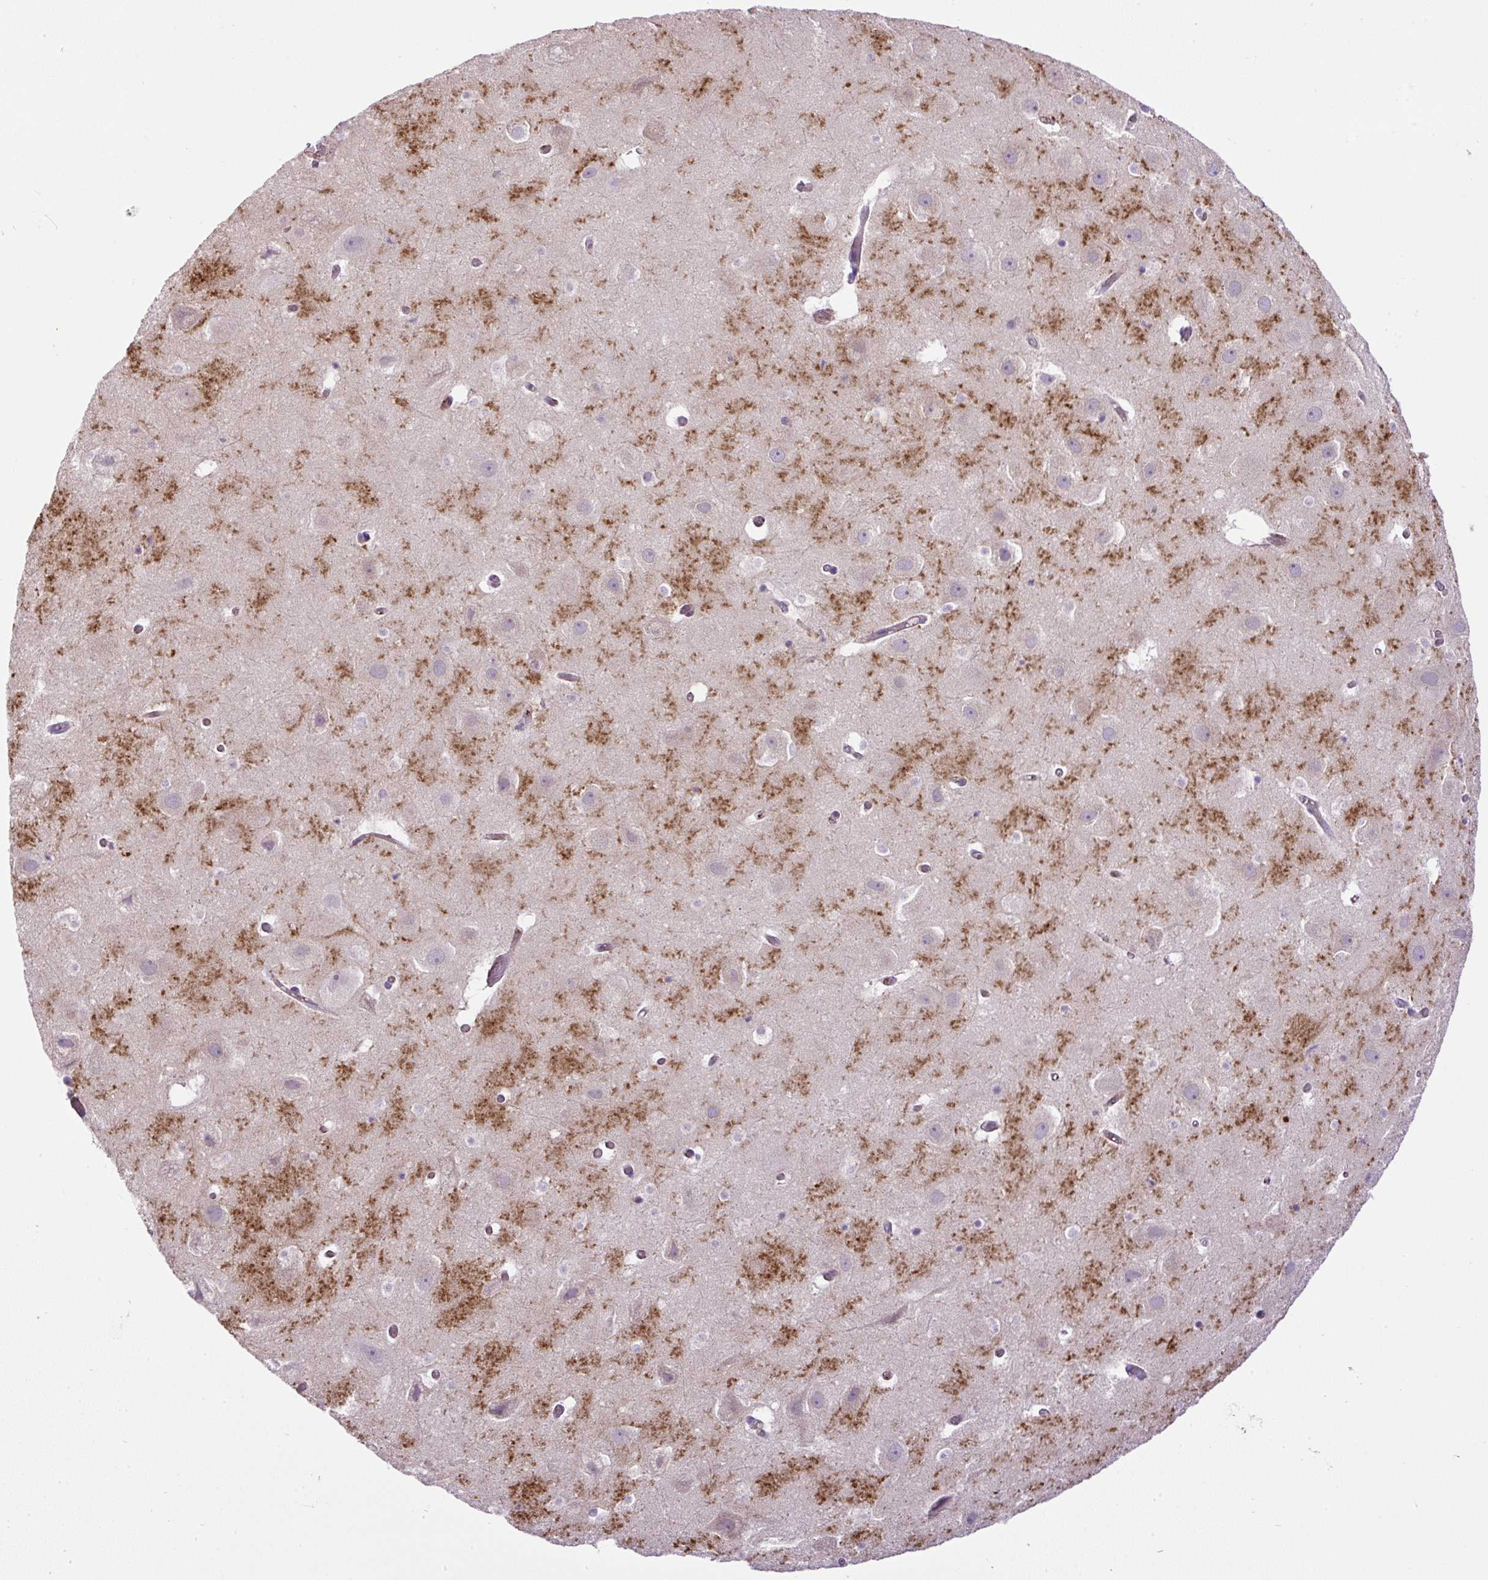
{"staining": {"intensity": "negative", "quantity": "none", "location": "none"}, "tissue": "hippocampus", "cell_type": "Glial cells", "image_type": "normal", "snomed": [{"axis": "morphology", "description": "Normal tissue, NOS"}, {"axis": "topography", "description": "Hippocampus"}], "caption": "Immunohistochemistry photomicrograph of benign hippocampus stained for a protein (brown), which demonstrates no staining in glial cells. (Brightfield microscopy of DAB (3,3'-diaminobenzidine) immunohistochemistry at high magnification).", "gene": "LEFTY1", "patient": {"sex": "female", "age": 52}}